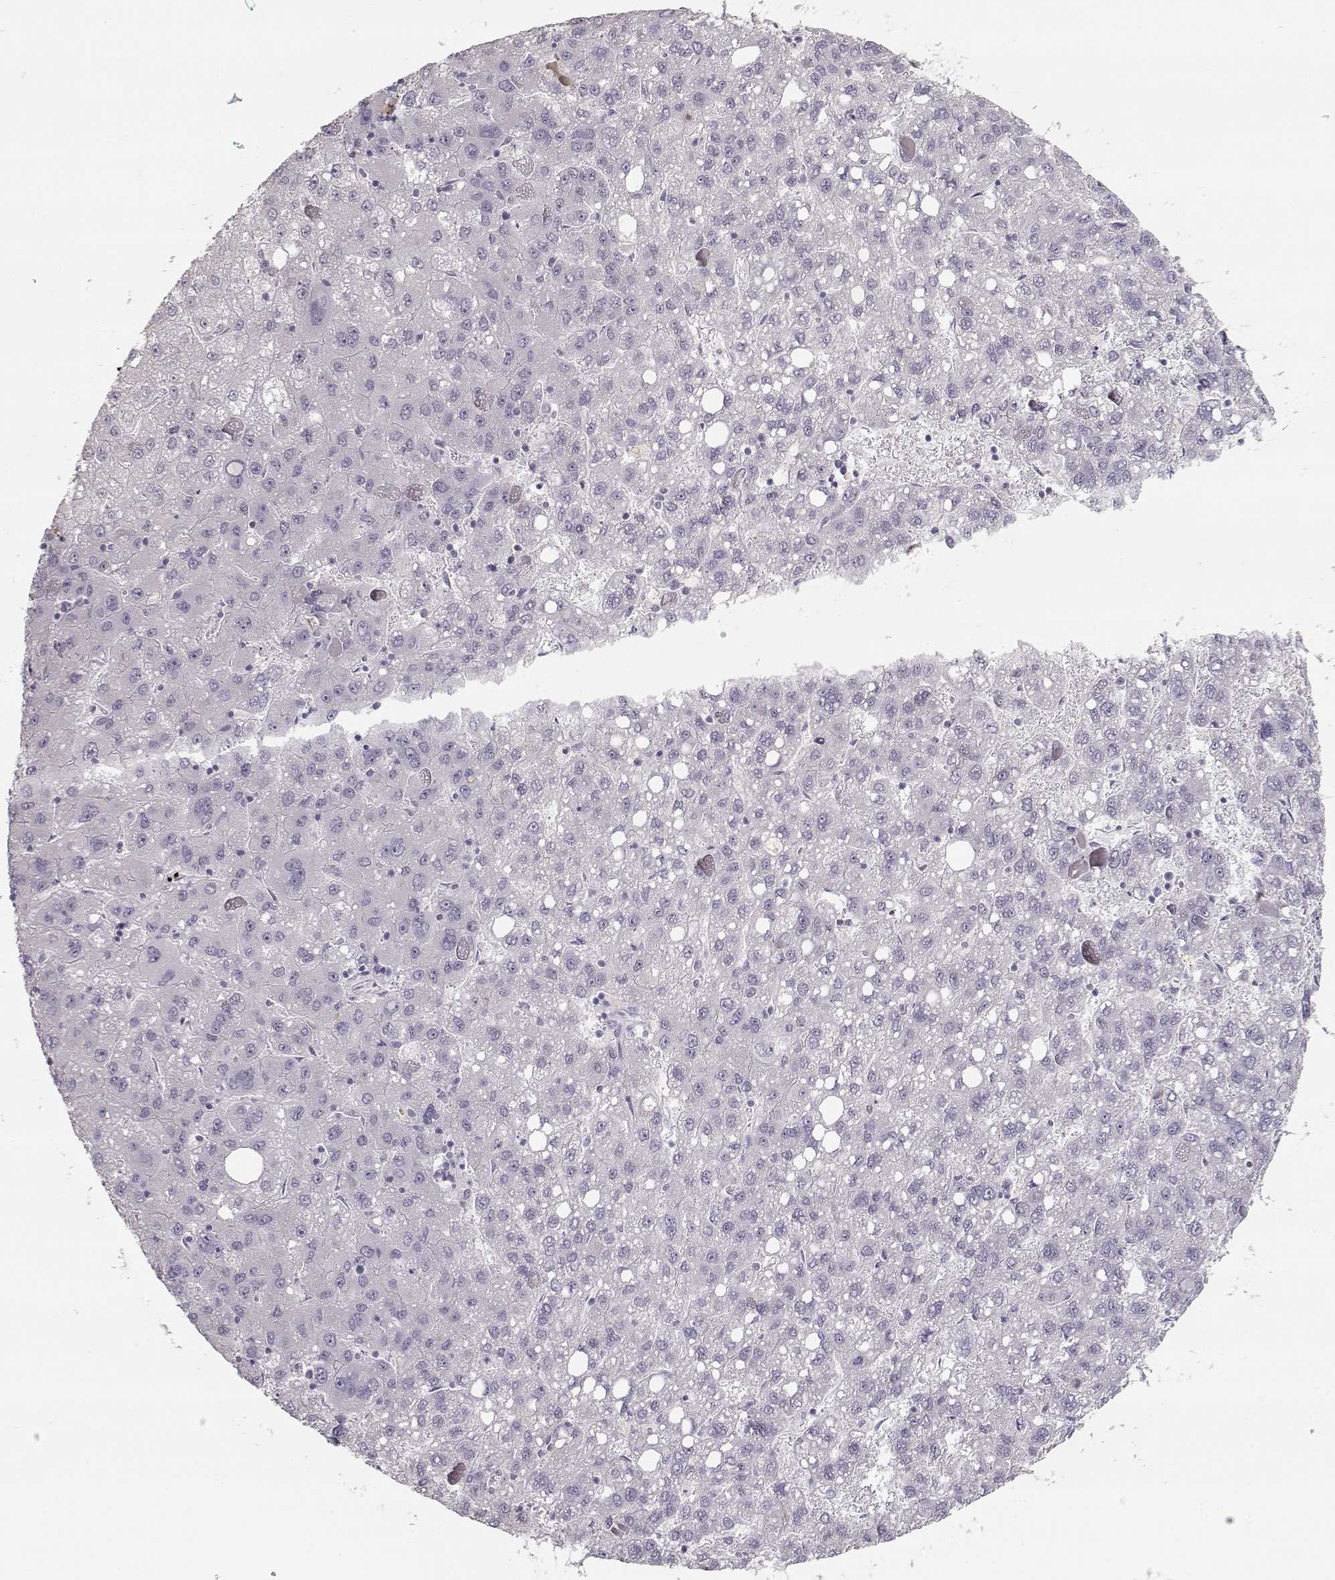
{"staining": {"intensity": "negative", "quantity": "none", "location": "none"}, "tissue": "liver cancer", "cell_type": "Tumor cells", "image_type": "cancer", "snomed": [{"axis": "morphology", "description": "Carcinoma, Hepatocellular, NOS"}, {"axis": "topography", "description": "Liver"}], "caption": "Immunohistochemical staining of liver cancer (hepatocellular carcinoma) reveals no significant expression in tumor cells. The staining is performed using DAB brown chromogen with nuclei counter-stained in using hematoxylin.", "gene": "S100B", "patient": {"sex": "female", "age": 82}}